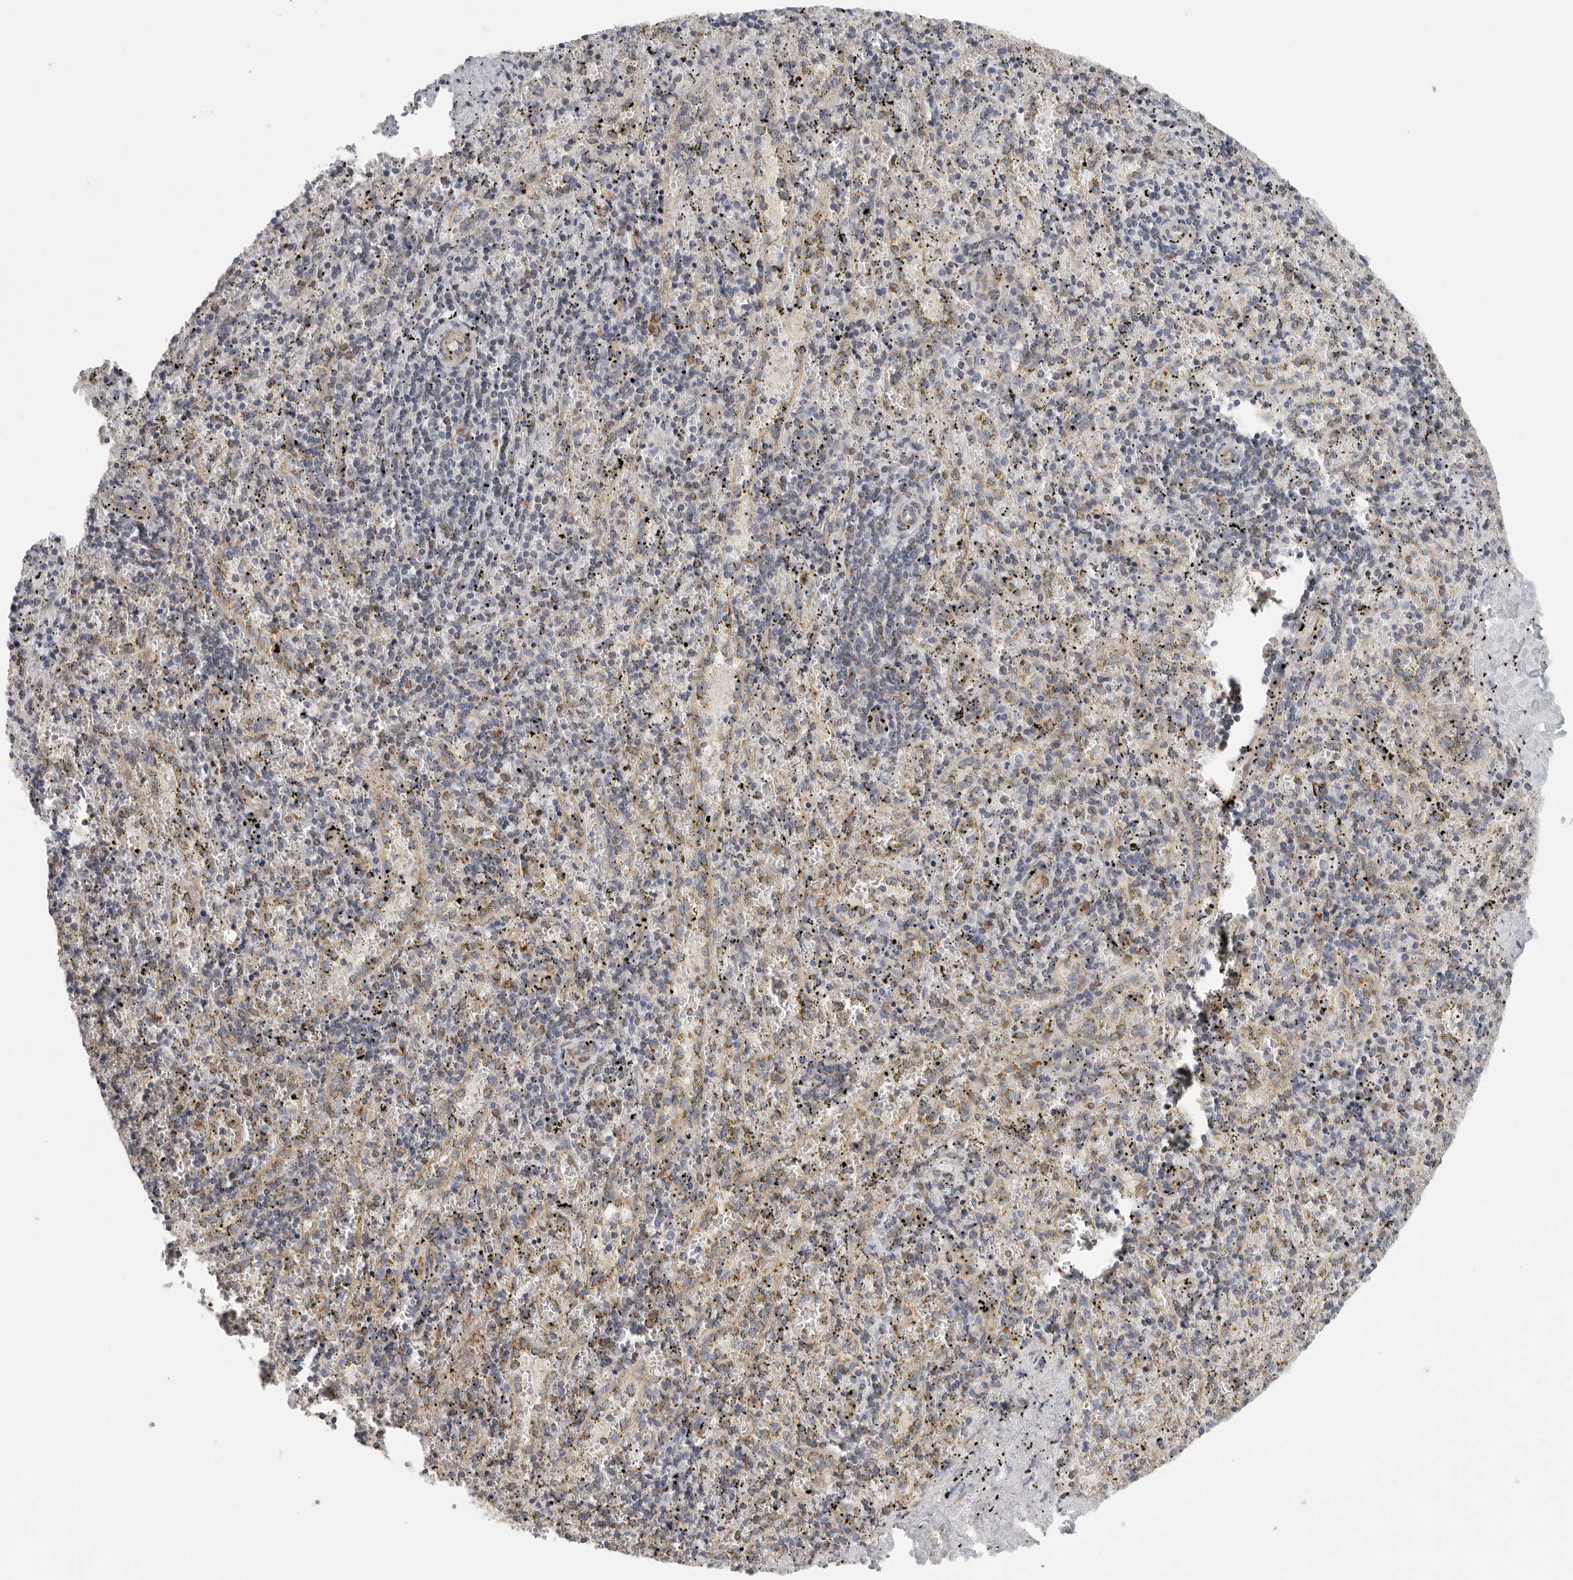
{"staining": {"intensity": "negative", "quantity": "none", "location": "none"}, "tissue": "spleen", "cell_type": "Cells in red pulp", "image_type": "normal", "snomed": [{"axis": "morphology", "description": "Normal tissue, NOS"}, {"axis": "topography", "description": "Spleen"}], "caption": "High power microscopy histopathology image of an immunohistochemistry image of normal spleen, revealing no significant staining in cells in red pulp.", "gene": "FKBP8", "patient": {"sex": "male", "age": 11}}